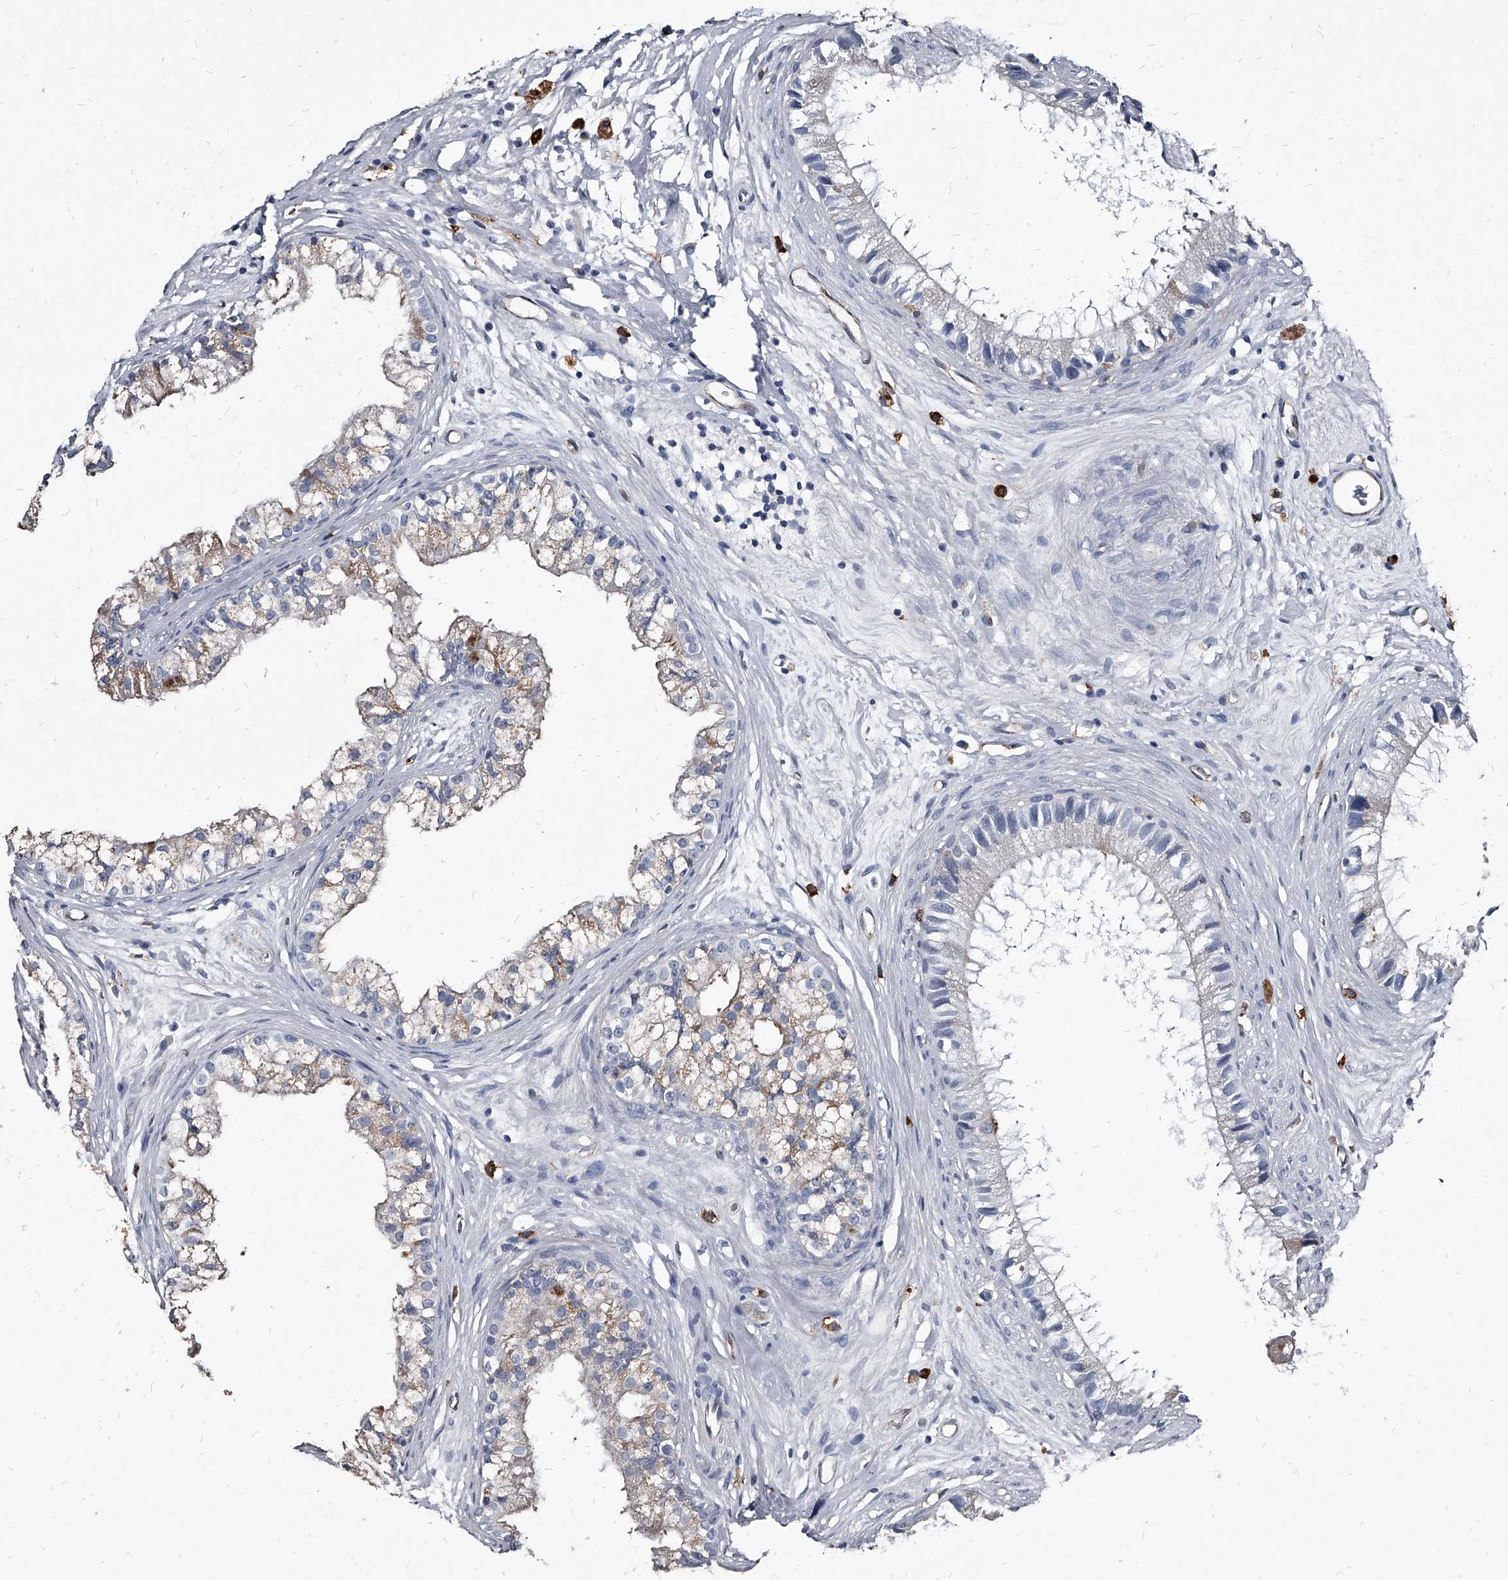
{"staining": {"intensity": "weak", "quantity": "<25%", "location": "cytoplasmic/membranous"}, "tissue": "epididymis", "cell_type": "Glandular cells", "image_type": "normal", "snomed": [{"axis": "morphology", "description": "Normal tissue, NOS"}, {"axis": "topography", "description": "Epididymis"}], "caption": "This is an IHC photomicrograph of normal epididymis. There is no expression in glandular cells.", "gene": "PGLYRP3", "patient": {"sex": "male", "age": 80}}